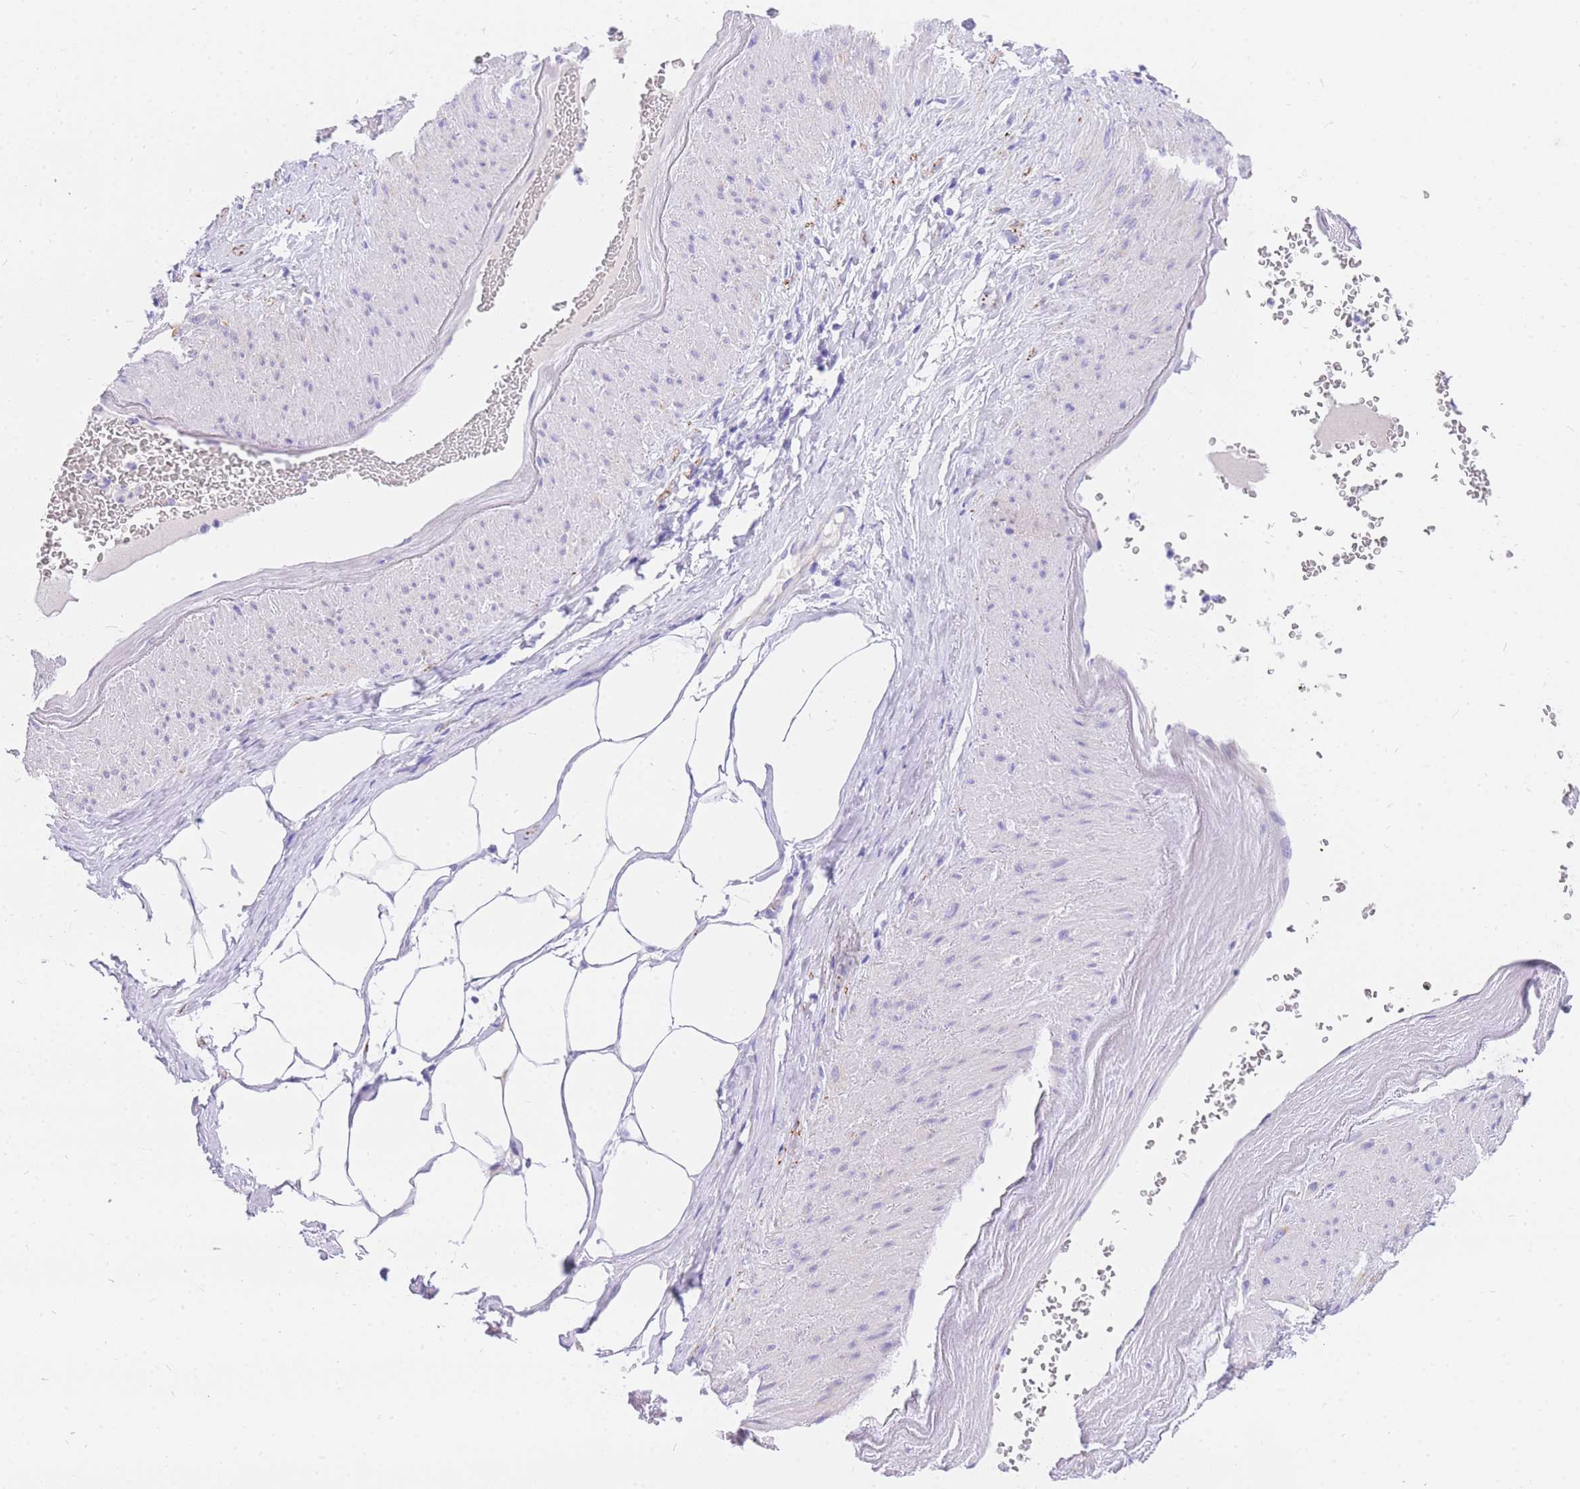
{"staining": {"intensity": "negative", "quantity": "none", "location": "none"}, "tissue": "adipose tissue", "cell_type": "Adipocytes", "image_type": "normal", "snomed": [{"axis": "morphology", "description": "Normal tissue, NOS"}, {"axis": "morphology", "description": "Adenocarcinoma, Low grade"}, {"axis": "topography", "description": "Prostate"}, {"axis": "topography", "description": "Peripheral nerve tissue"}], "caption": "This is an immunohistochemistry image of benign adipose tissue. There is no positivity in adipocytes.", "gene": "UPK1A", "patient": {"sex": "male", "age": 63}}